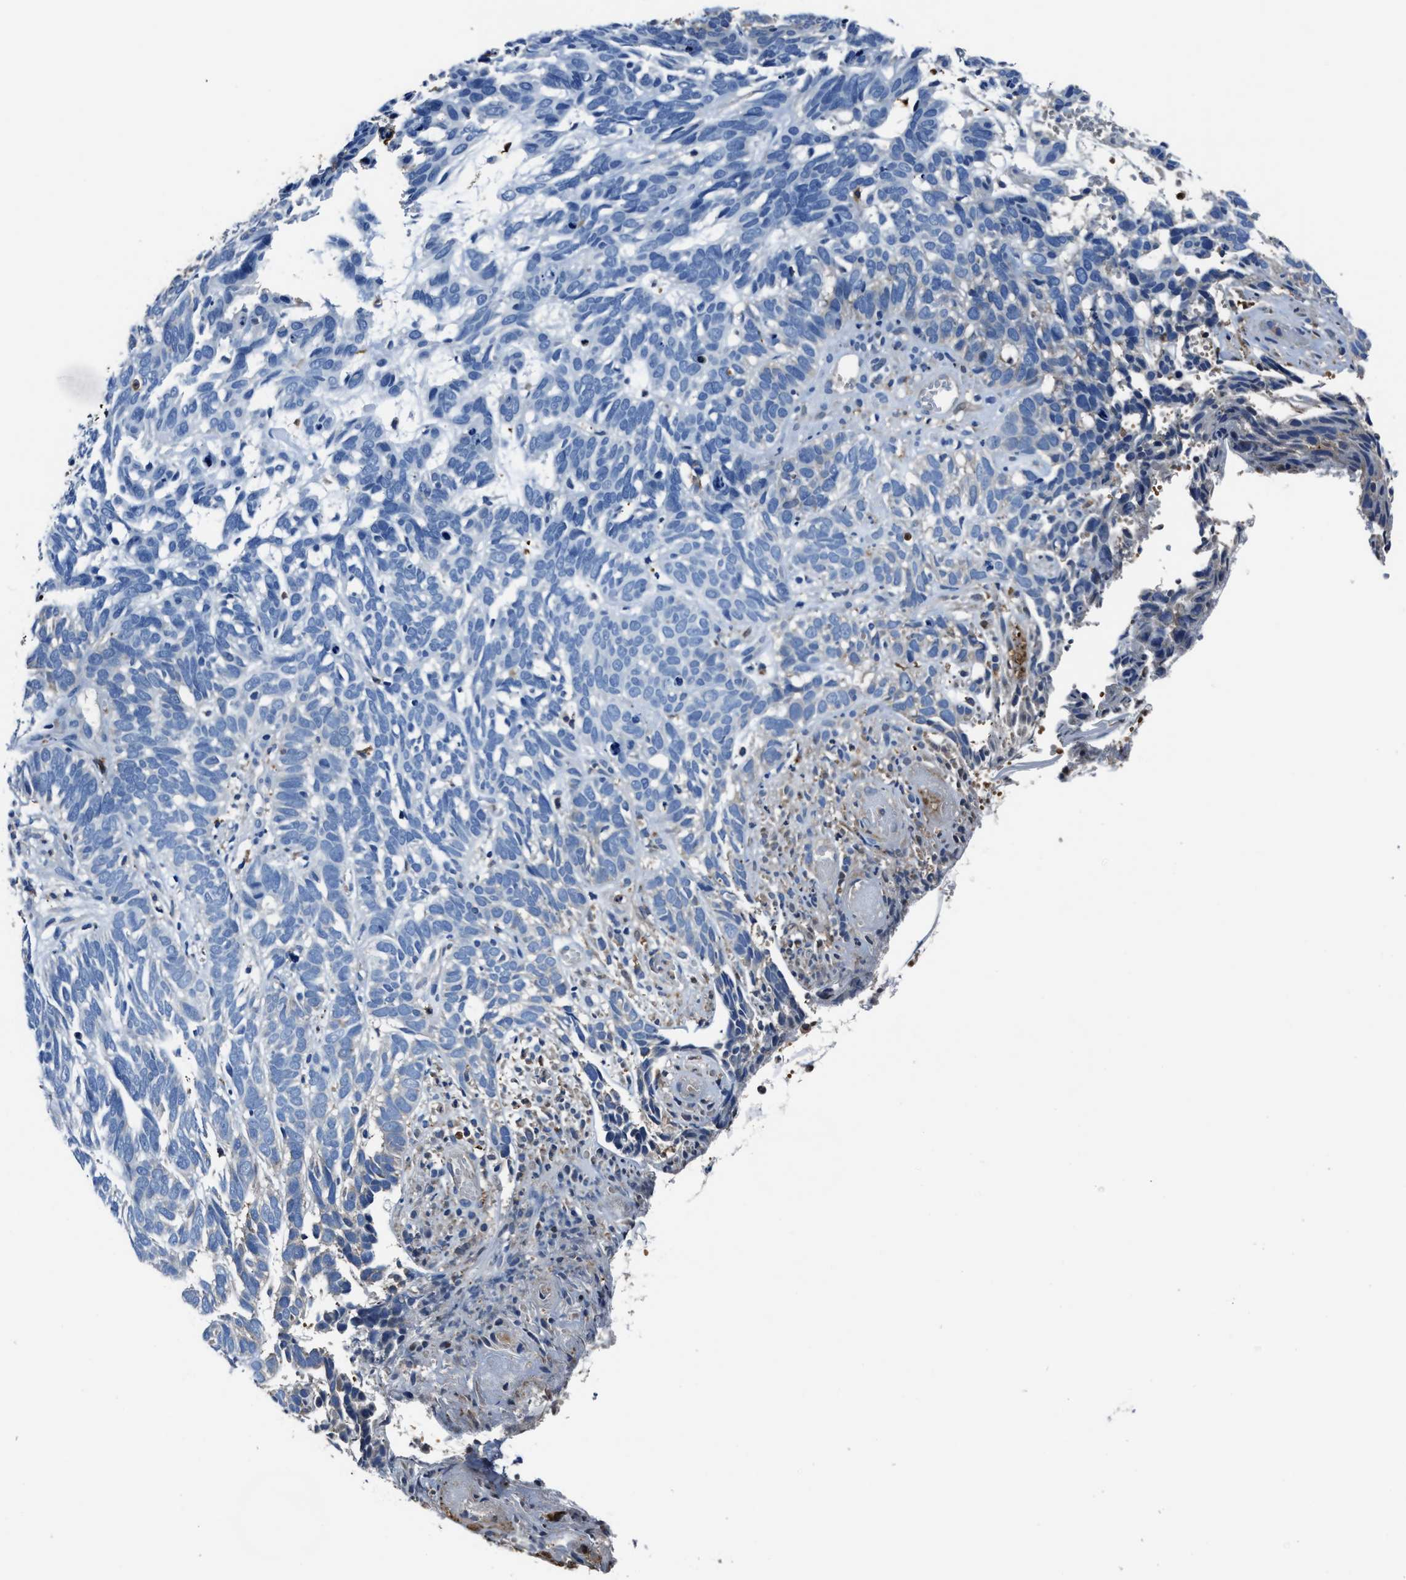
{"staining": {"intensity": "negative", "quantity": "none", "location": "none"}, "tissue": "skin cancer", "cell_type": "Tumor cells", "image_type": "cancer", "snomed": [{"axis": "morphology", "description": "Basal cell carcinoma"}, {"axis": "topography", "description": "Skin"}], "caption": "Immunohistochemistry micrograph of neoplastic tissue: human basal cell carcinoma (skin) stained with DAB (3,3'-diaminobenzidine) reveals no significant protein expression in tumor cells.", "gene": "FTL", "patient": {"sex": "male", "age": 87}}